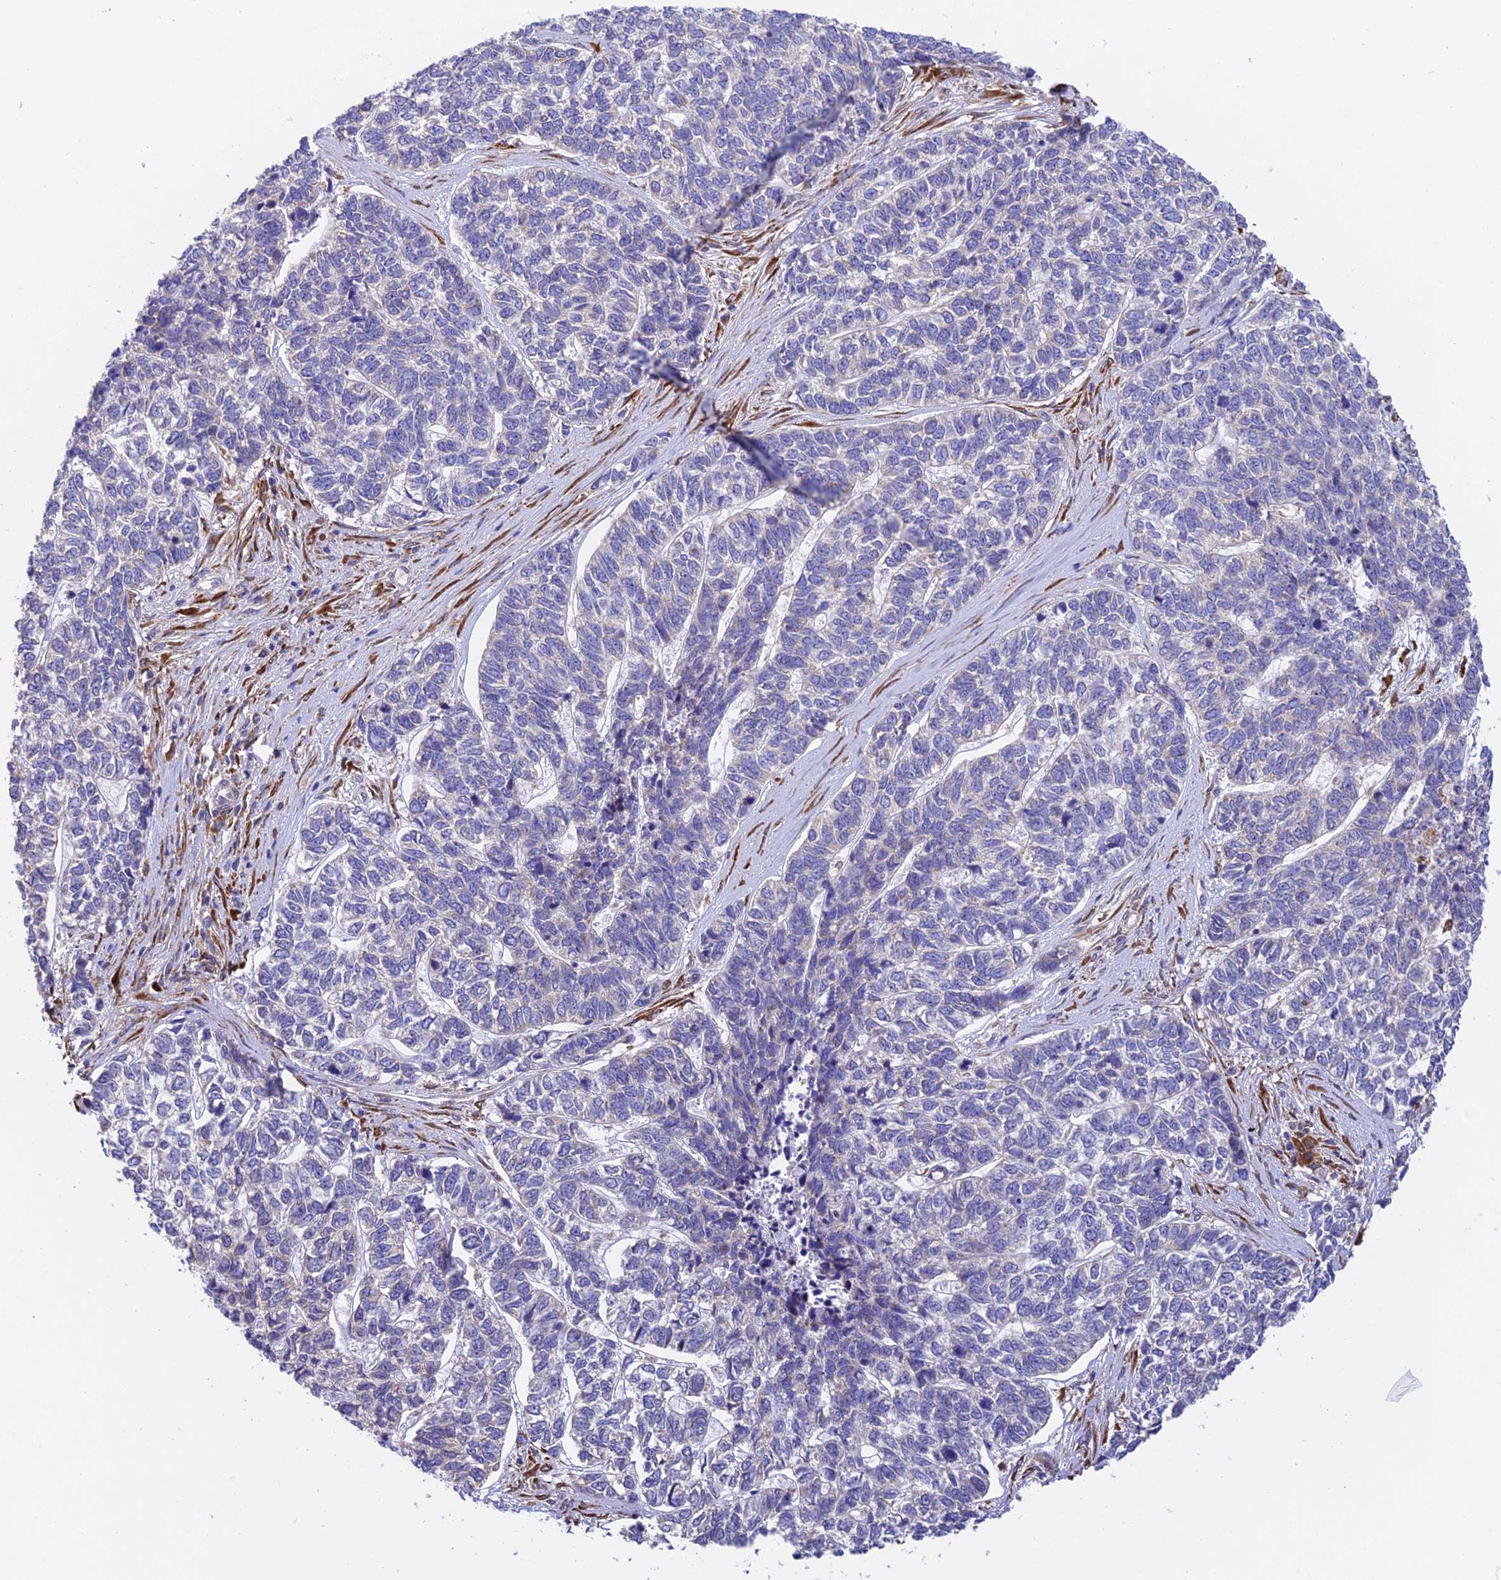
{"staining": {"intensity": "negative", "quantity": "none", "location": "none"}, "tissue": "skin cancer", "cell_type": "Tumor cells", "image_type": "cancer", "snomed": [{"axis": "morphology", "description": "Basal cell carcinoma"}, {"axis": "topography", "description": "Skin"}], "caption": "This is a micrograph of immunohistochemistry (IHC) staining of basal cell carcinoma (skin), which shows no positivity in tumor cells.", "gene": "VKORC1", "patient": {"sex": "female", "age": 65}}